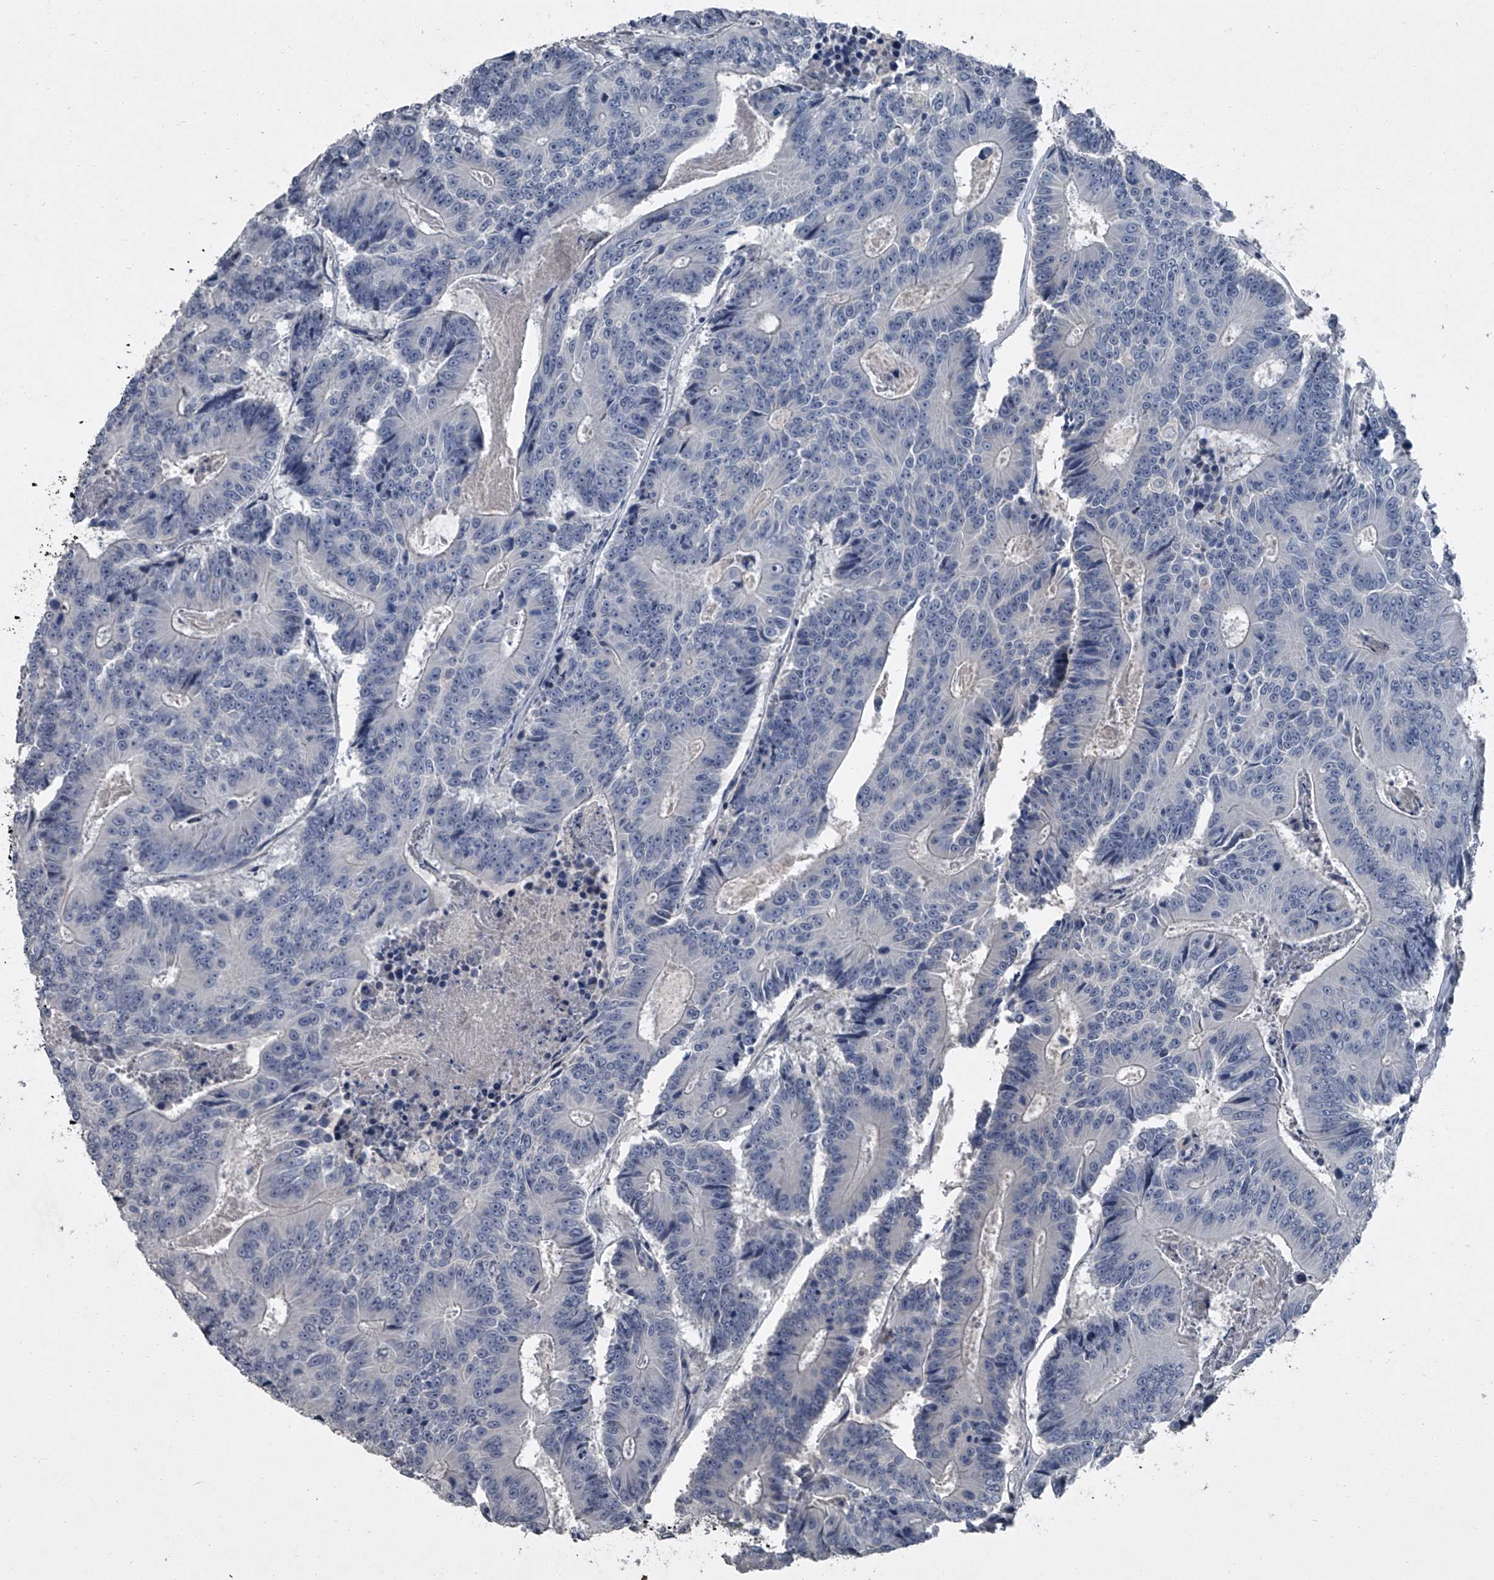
{"staining": {"intensity": "negative", "quantity": "none", "location": "none"}, "tissue": "colorectal cancer", "cell_type": "Tumor cells", "image_type": "cancer", "snomed": [{"axis": "morphology", "description": "Adenocarcinoma, NOS"}, {"axis": "topography", "description": "Colon"}], "caption": "Tumor cells show no significant expression in colorectal adenocarcinoma.", "gene": "HEPHL1", "patient": {"sex": "male", "age": 83}}